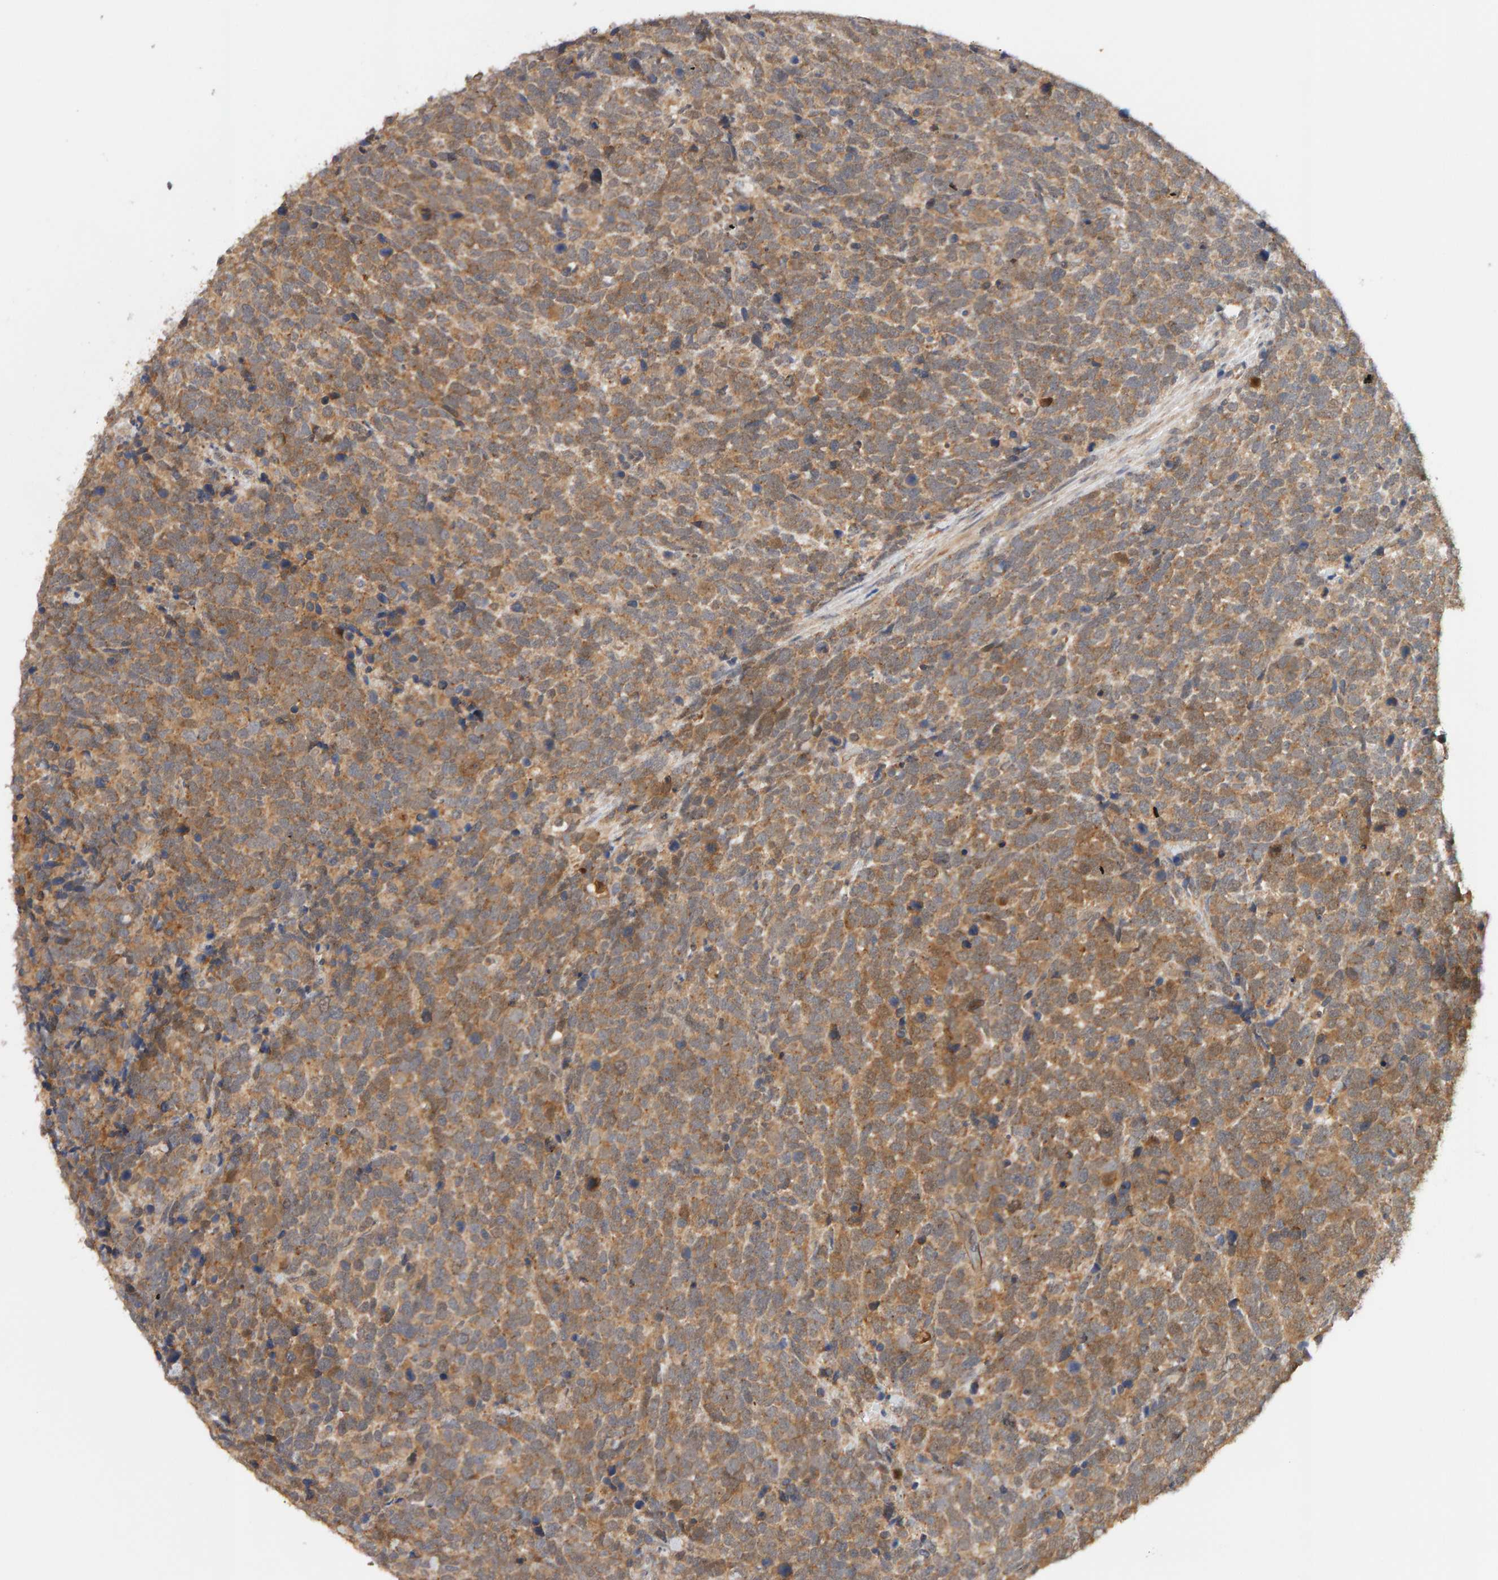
{"staining": {"intensity": "weak", "quantity": ">75%", "location": "cytoplasmic/membranous"}, "tissue": "urothelial cancer", "cell_type": "Tumor cells", "image_type": "cancer", "snomed": [{"axis": "morphology", "description": "Urothelial carcinoma, High grade"}, {"axis": "topography", "description": "Urinary bladder"}], "caption": "Protein staining shows weak cytoplasmic/membranous positivity in about >75% of tumor cells in urothelial cancer.", "gene": "DNAJC7", "patient": {"sex": "female", "age": 82}}